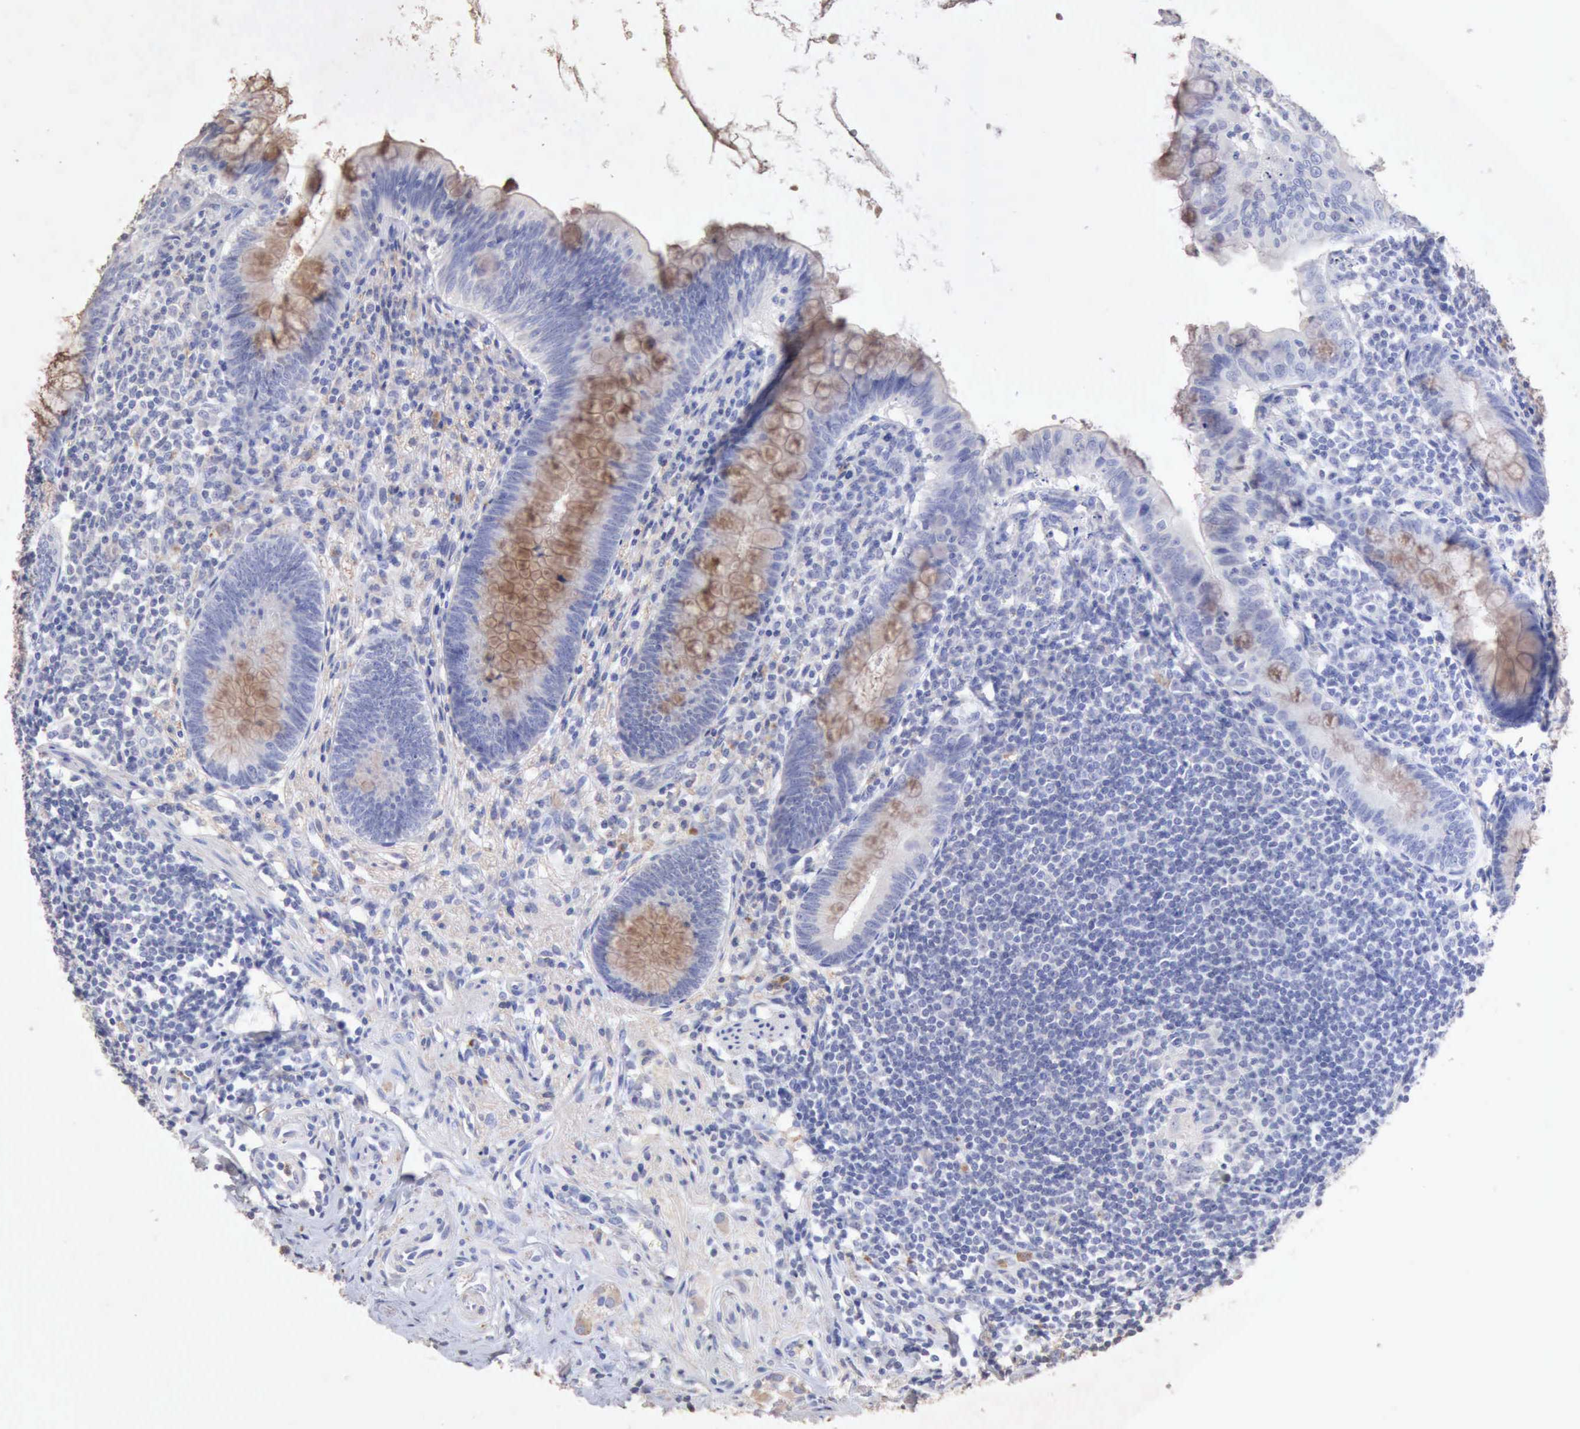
{"staining": {"intensity": "moderate", "quantity": ">75%", "location": "cytoplasmic/membranous"}, "tissue": "appendix", "cell_type": "Glandular cells", "image_type": "normal", "snomed": [{"axis": "morphology", "description": "Normal tissue, NOS"}, {"axis": "topography", "description": "Appendix"}], "caption": "This is a histology image of IHC staining of unremarkable appendix, which shows moderate positivity in the cytoplasmic/membranous of glandular cells.", "gene": "KRT6B", "patient": {"sex": "female", "age": 66}}